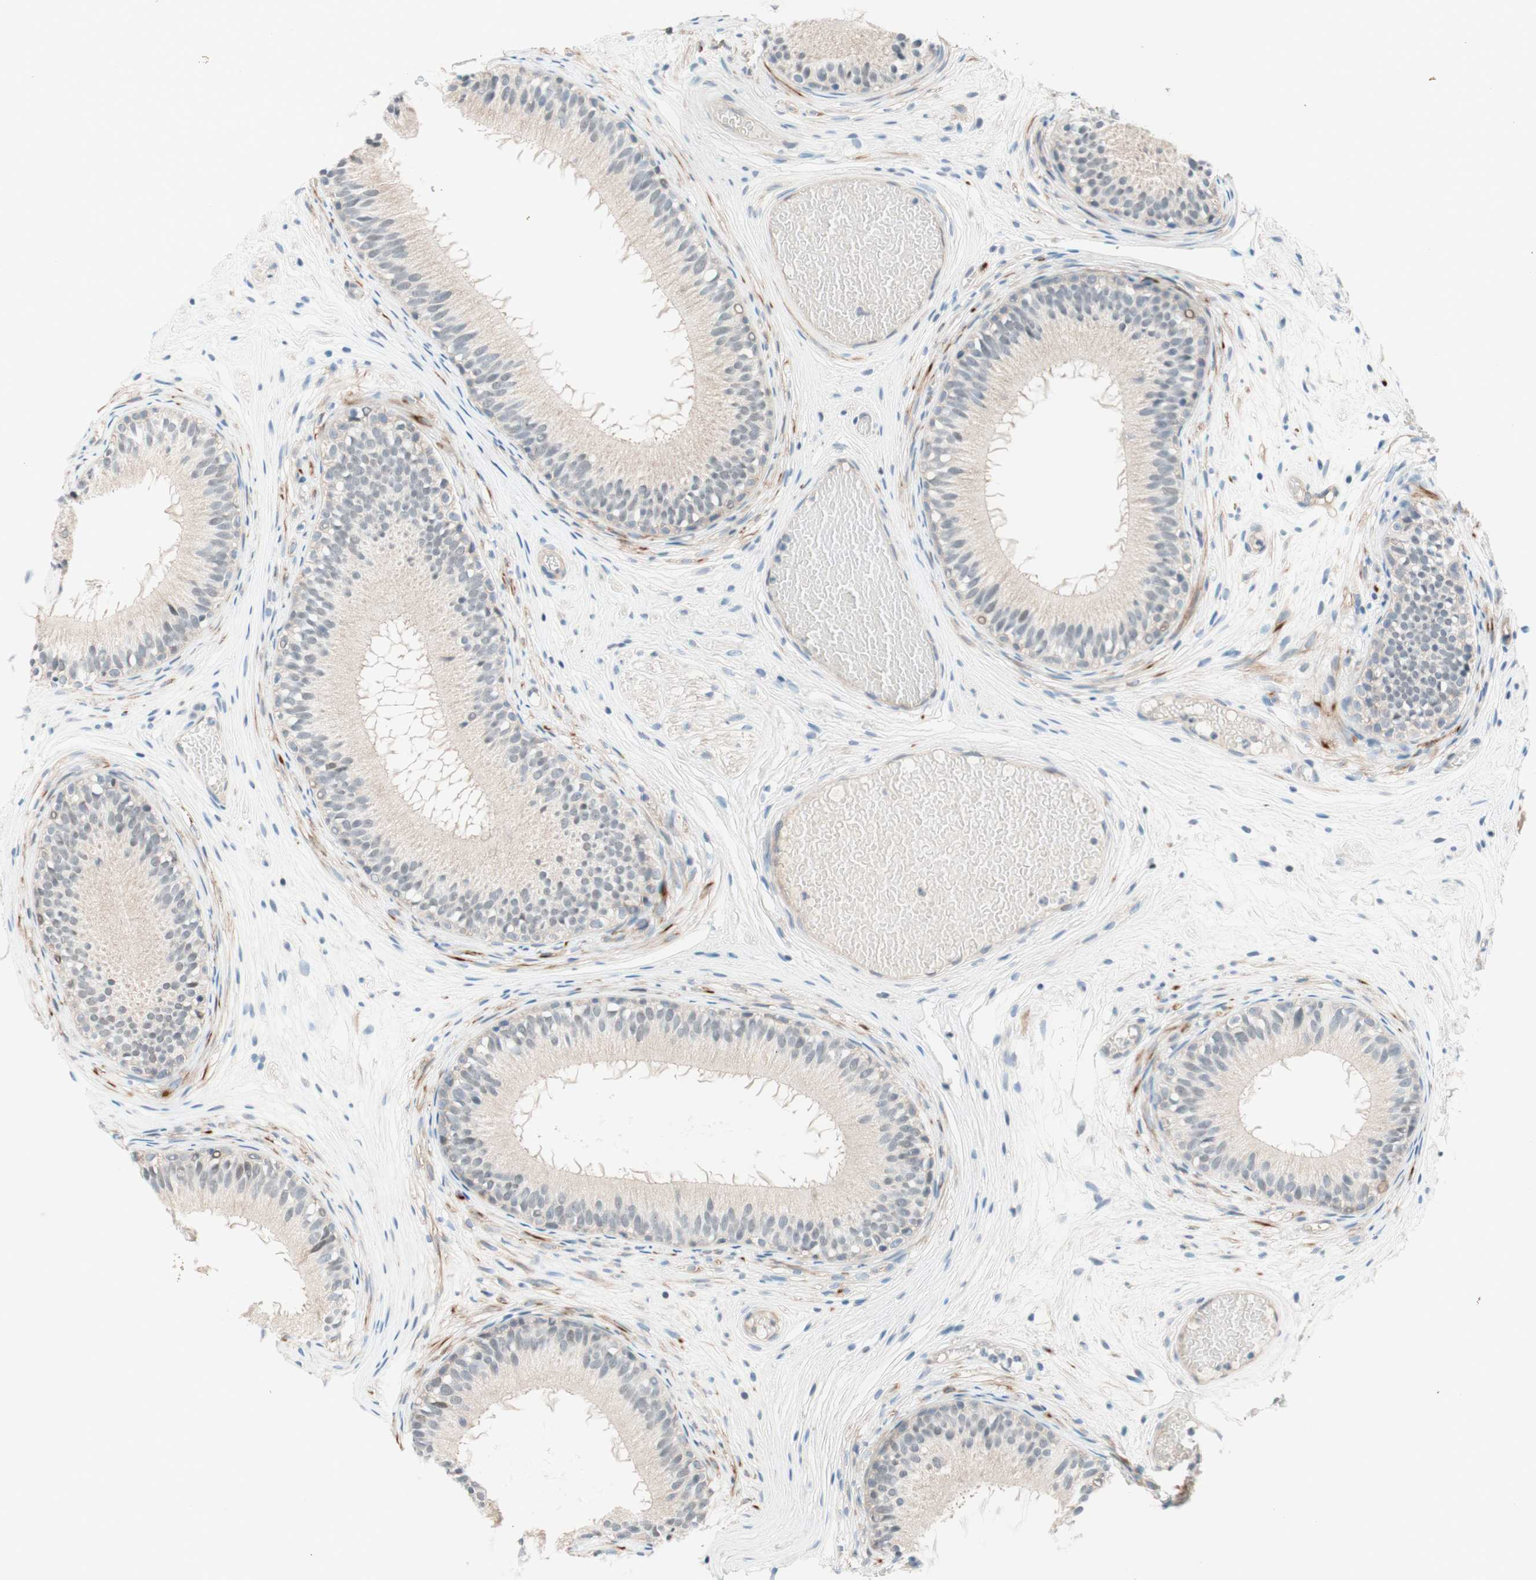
{"staining": {"intensity": "weak", "quantity": "25%-75%", "location": "cytoplasmic/membranous,nuclear"}, "tissue": "epididymis", "cell_type": "Glandular cells", "image_type": "normal", "snomed": [{"axis": "morphology", "description": "Normal tissue, NOS"}, {"axis": "morphology", "description": "Atrophy, NOS"}, {"axis": "topography", "description": "Testis"}, {"axis": "topography", "description": "Epididymis"}], "caption": "IHC (DAB) staining of benign human epididymis shows weak cytoplasmic/membranous,nuclear protein staining in about 25%-75% of glandular cells.", "gene": "JPH1", "patient": {"sex": "male", "age": 18}}